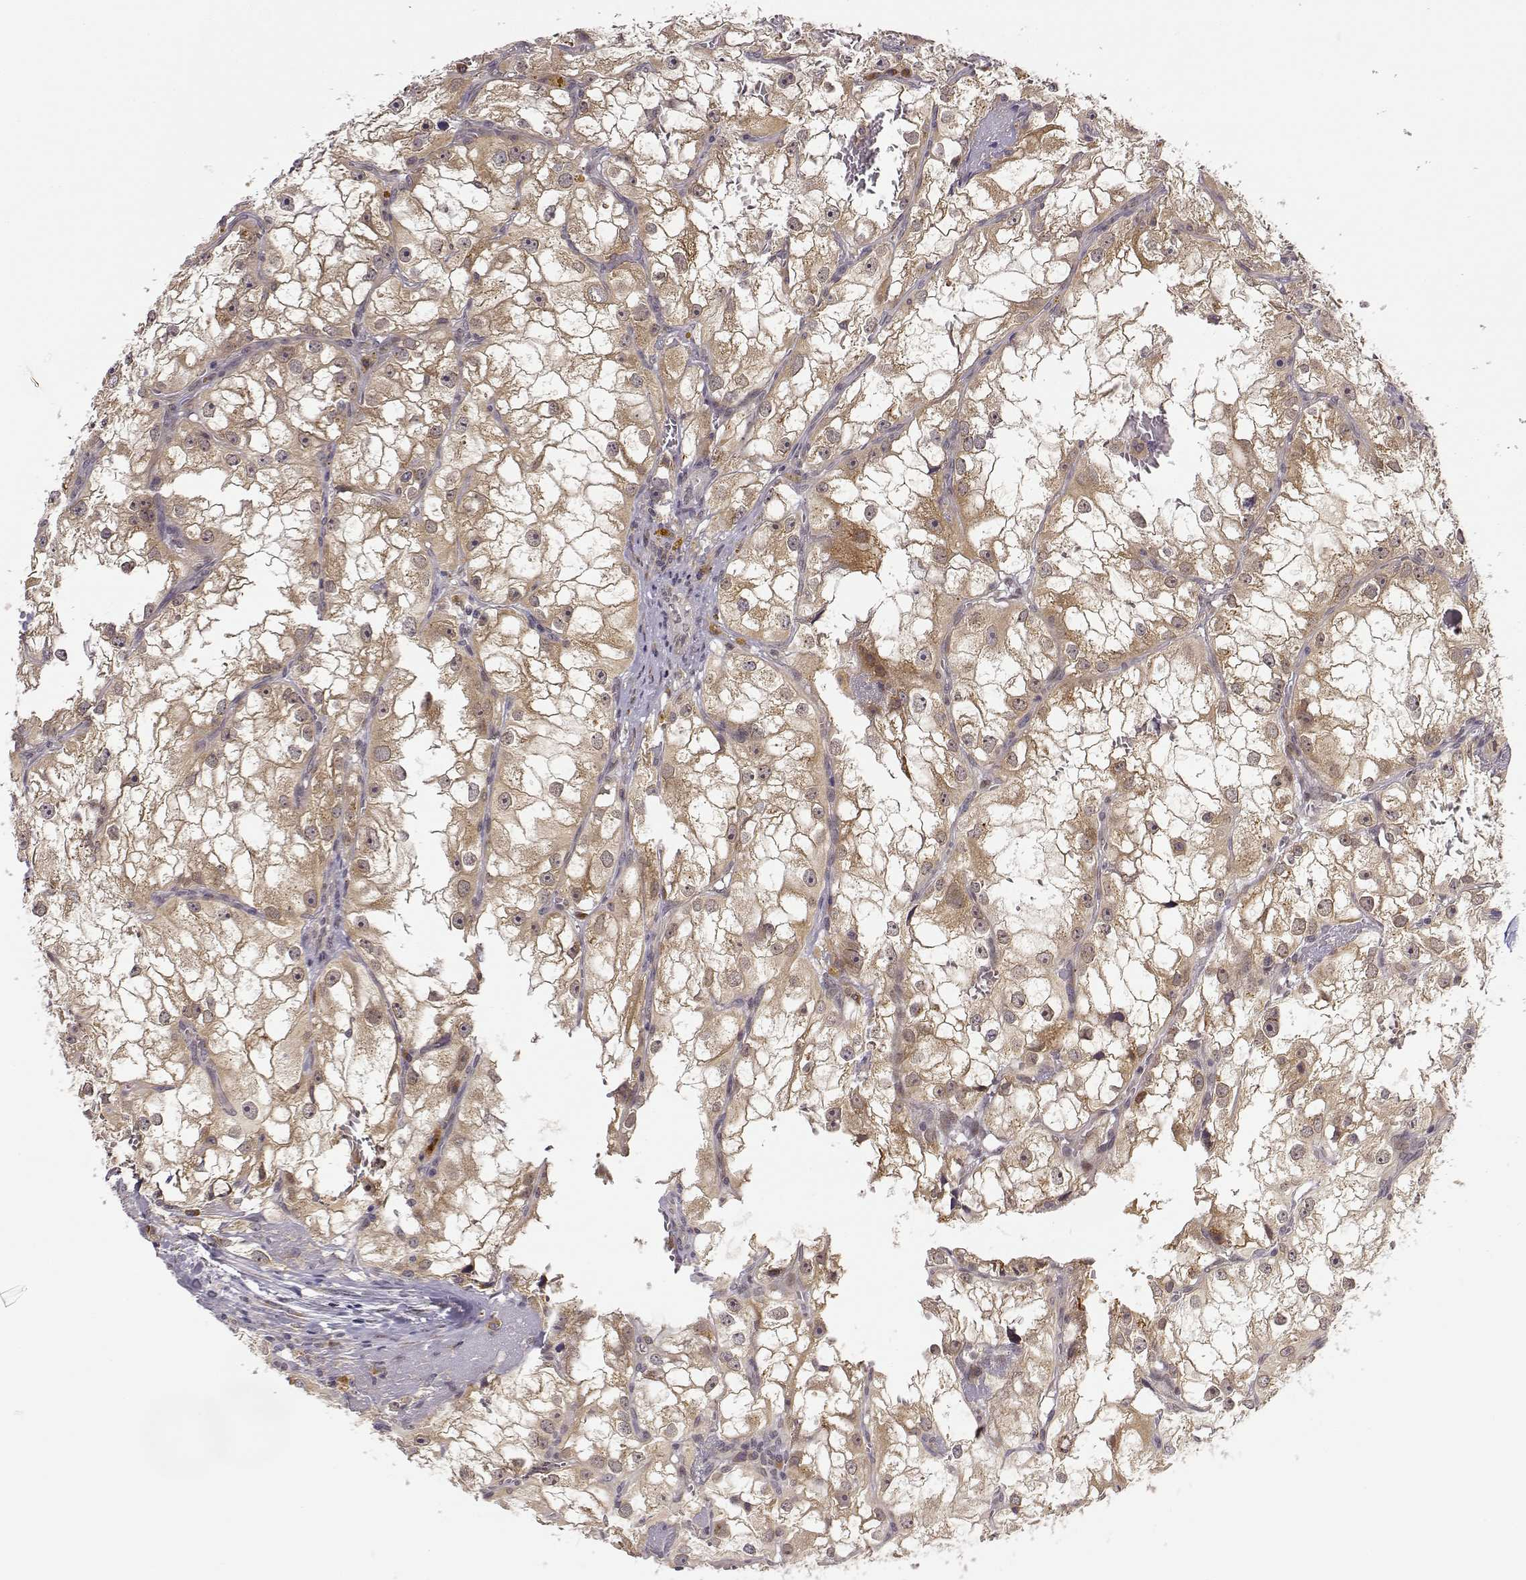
{"staining": {"intensity": "weak", "quantity": ">75%", "location": "cytoplasmic/membranous"}, "tissue": "renal cancer", "cell_type": "Tumor cells", "image_type": "cancer", "snomed": [{"axis": "morphology", "description": "Adenocarcinoma, NOS"}, {"axis": "topography", "description": "Kidney"}], "caption": "Protein positivity by immunohistochemistry (IHC) demonstrates weak cytoplasmic/membranous positivity in approximately >75% of tumor cells in renal cancer (adenocarcinoma). The staining was performed using DAB (3,3'-diaminobenzidine), with brown indicating positive protein expression. Nuclei are stained blue with hematoxylin.", "gene": "ERGIC2", "patient": {"sex": "male", "age": 59}}